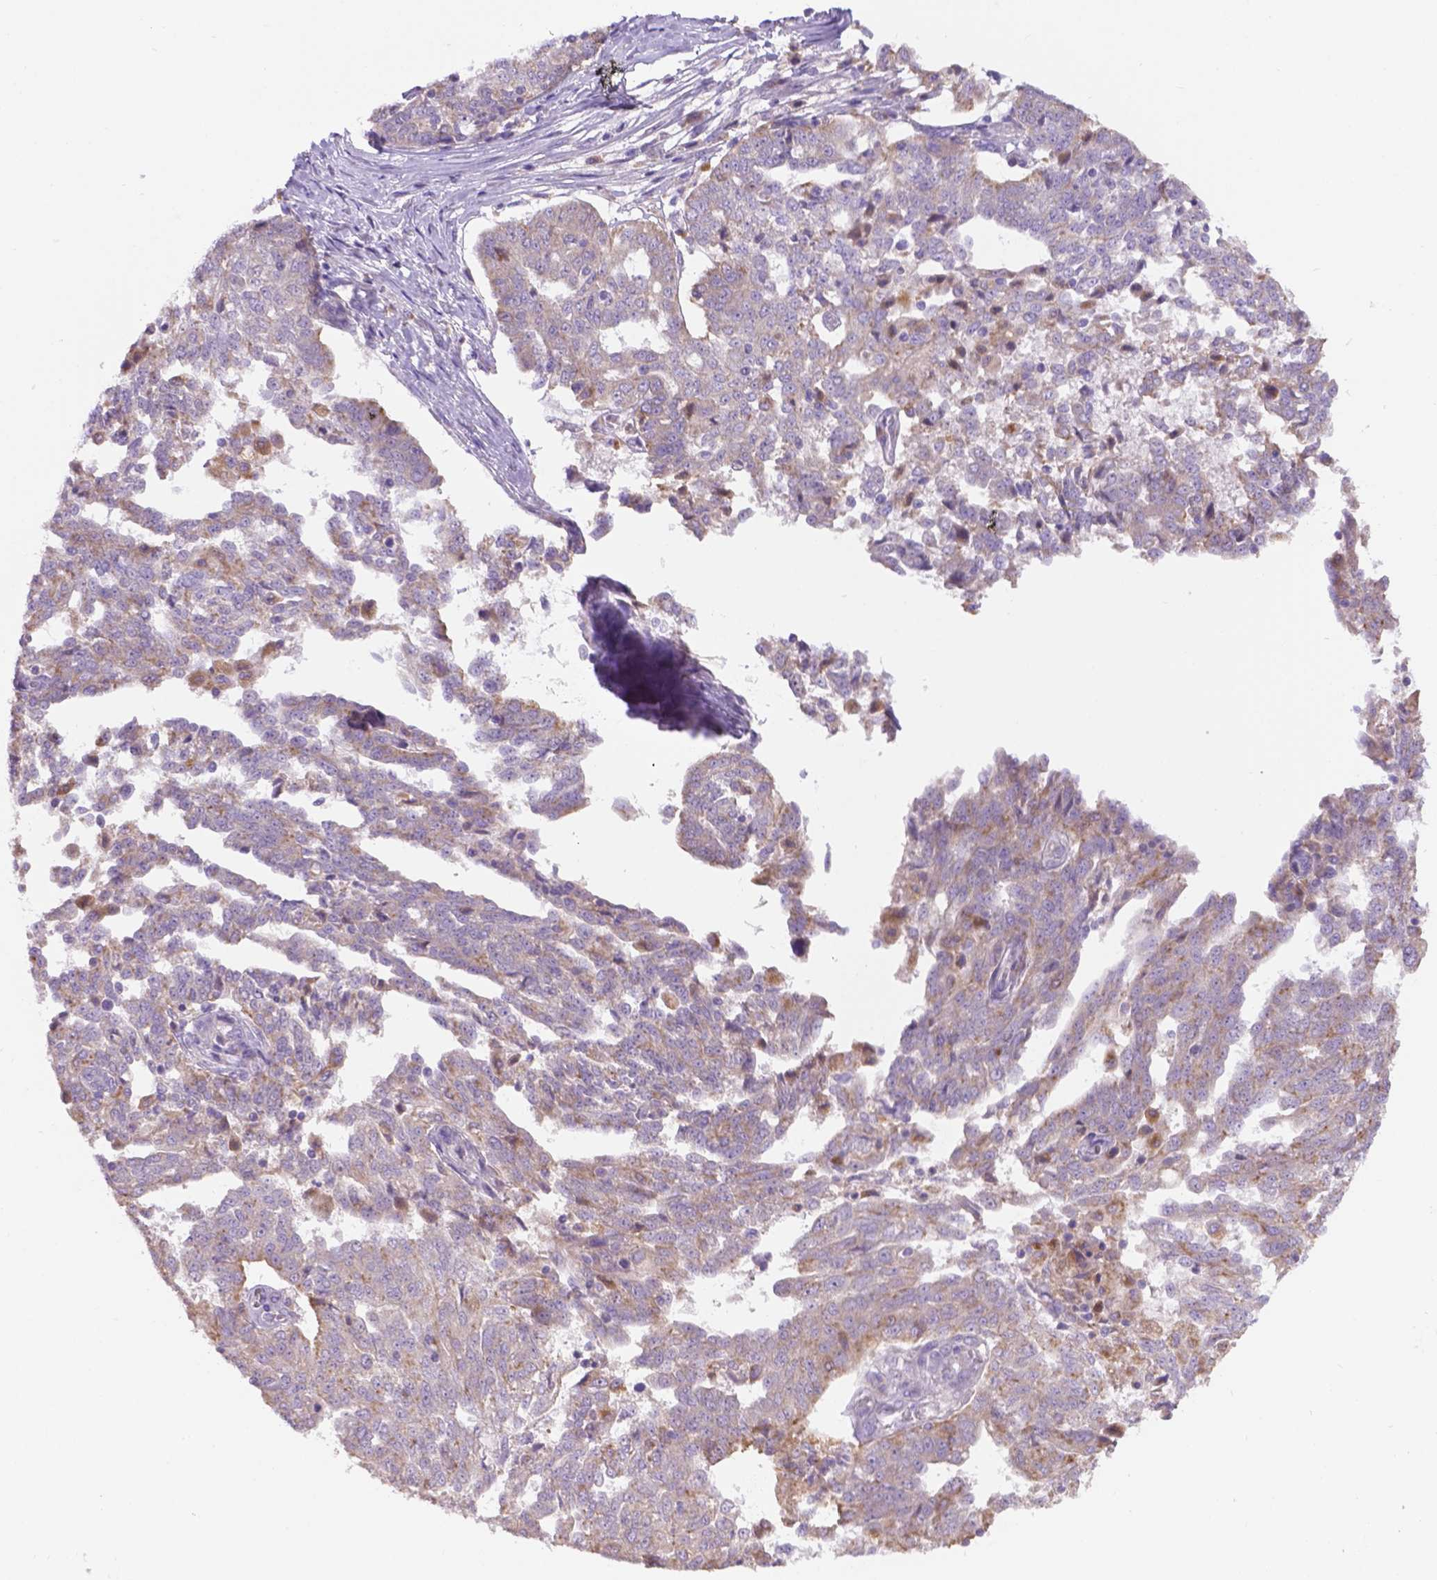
{"staining": {"intensity": "weak", "quantity": "<25%", "location": "cytoplasmic/membranous"}, "tissue": "ovarian cancer", "cell_type": "Tumor cells", "image_type": "cancer", "snomed": [{"axis": "morphology", "description": "Cystadenocarcinoma, serous, NOS"}, {"axis": "topography", "description": "Ovary"}], "caption": "High power microscopy image of an immunohistochemistry (IHC) image of ovarian cancer (serous cystadenocarcinoma), revealing no significant staining in tumor cells.", "gene": "CDH7", "patient": {"sex": "female", "age": 67}}